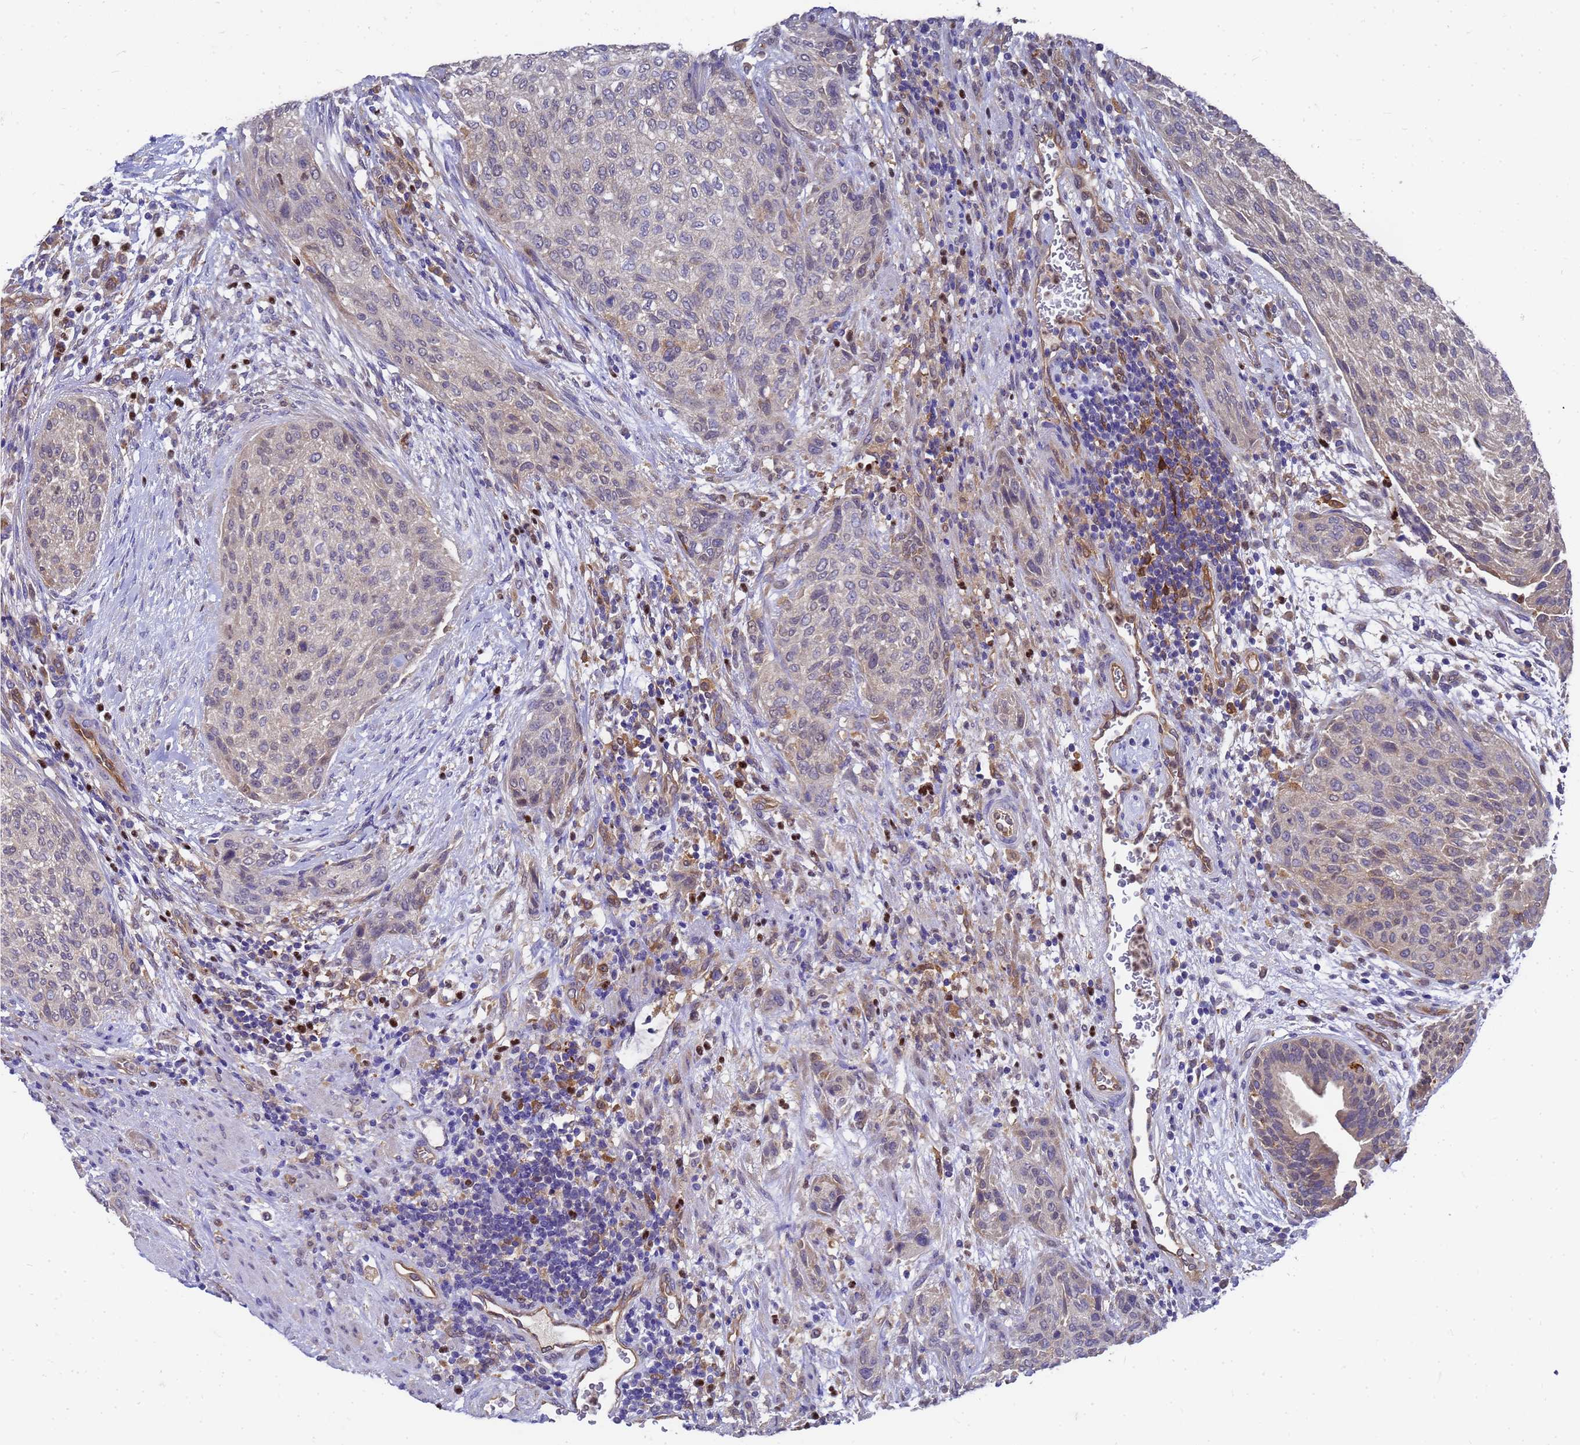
{"staining": {"intensity": "negative", "quantity": "none", "location": "none"}, "tissue": "urothelial cancer", "cell_type": "Tumor cells", "image_type": "cancer", "snomed": [{"axis": "morphology", "description": "Urothelial carcinoma, High grade"}, {"axis": "topography", "description": "Urinary bladder"}], "caption": "IHC of human urothelial carcinoma (high-grade) exhibits no staining in tumor cells.", "gene": "SLC35E2B", "patient": {"sex": "male", "age": 35}}